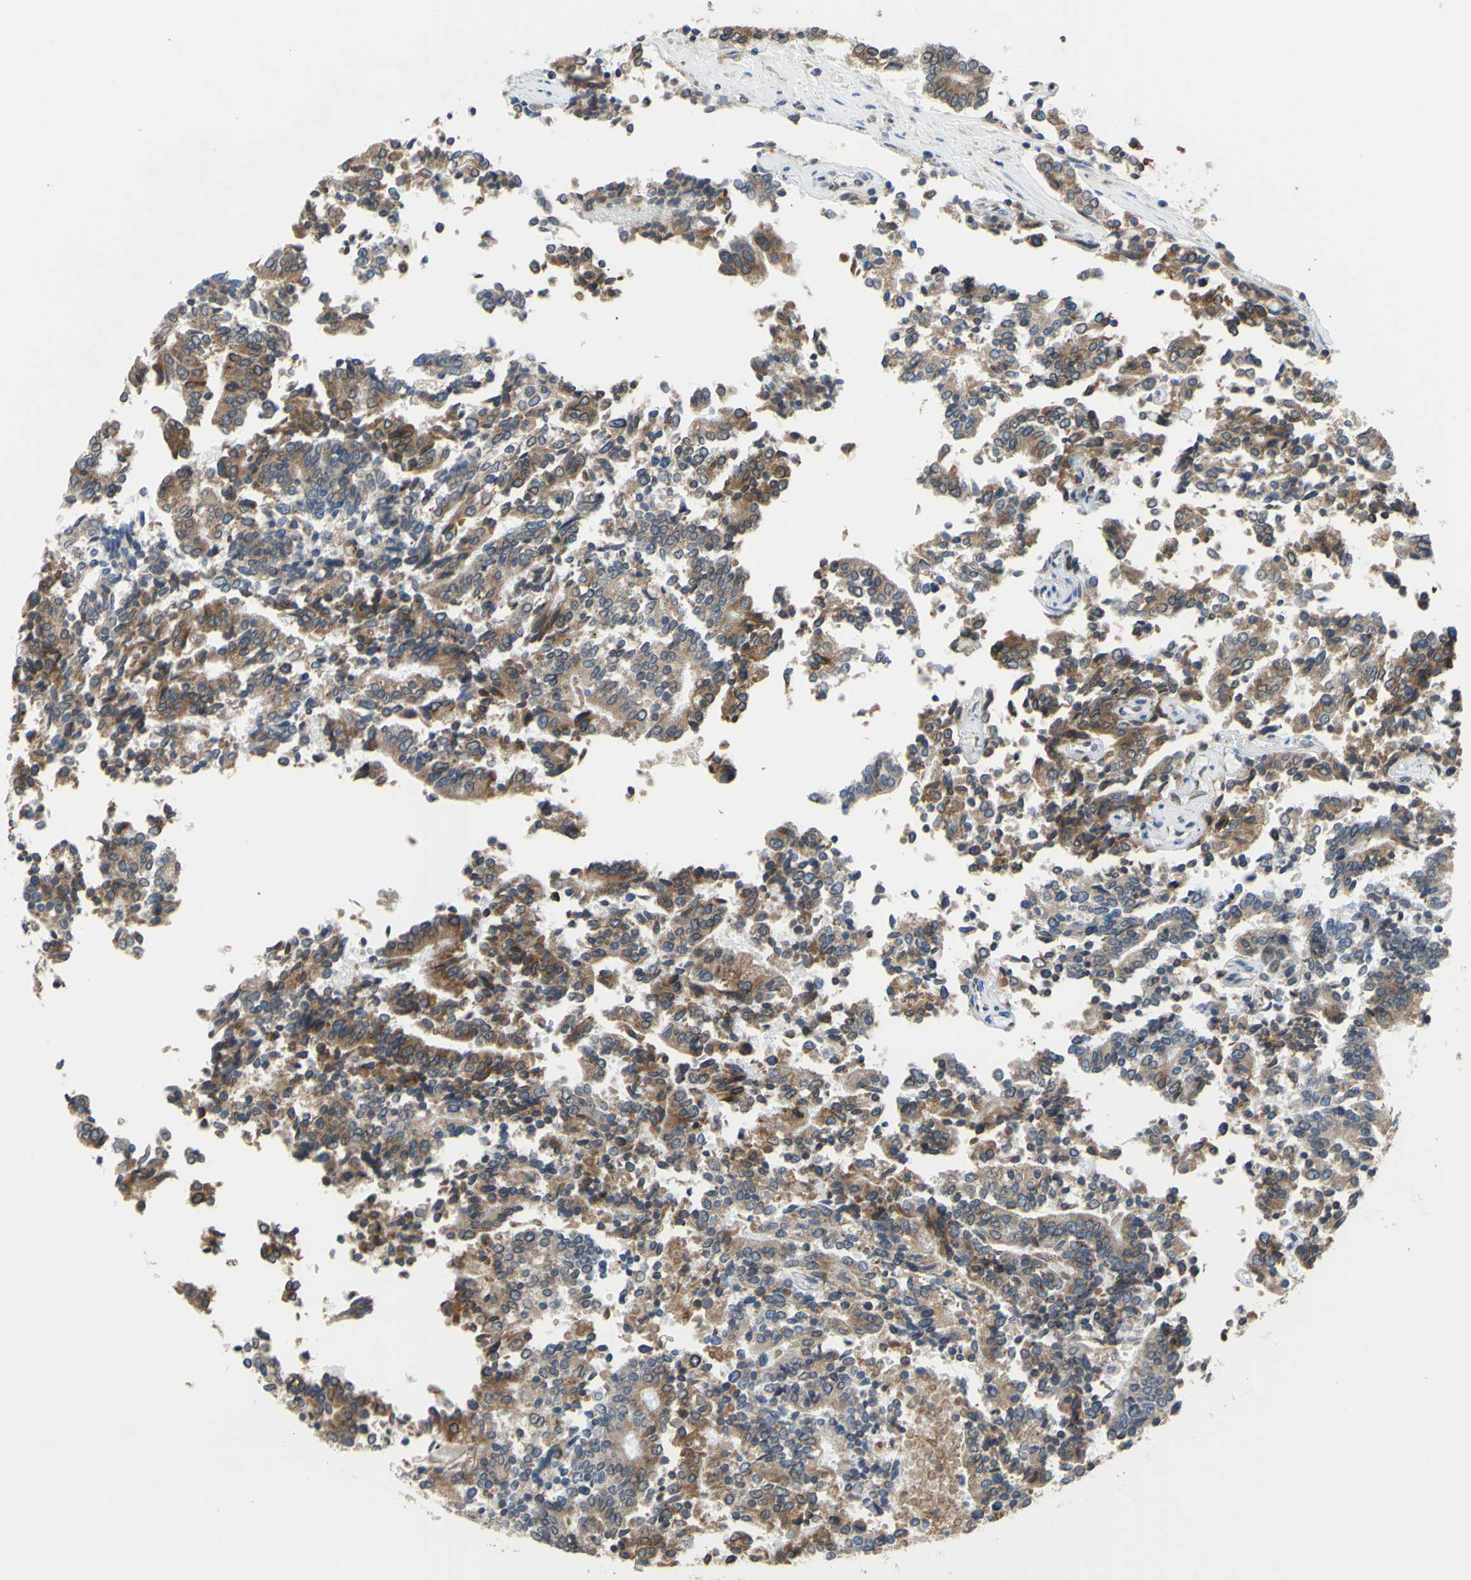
{"staining": {"intensity": "moderate", "quantity": ">75%", "location": "cytoplasmic/membranous"}, "tissue": "prostate cancer", "cell_type": "Tumor cells", "image_type": "cancer", "snomed": [{"axis": "morphology", "description": "Normal tissue, NOS"}, {"axis": "morphology", "description": "Adenocarcinoma, High grade"}, {"axis": "topography", "description": "Prostate"}, {"axis": "topography", "description": "Seminal veicle"}], "caption": "A high-resolution photomicrograph shows IHC staining of prostate high-grade adenocarcinoma, which exhibits moderate cytoplasmic/membranous expression in approximately >75% of tumor cells.", "gene": "MGST2", "patient": {"sex": "male", "age": 55}}